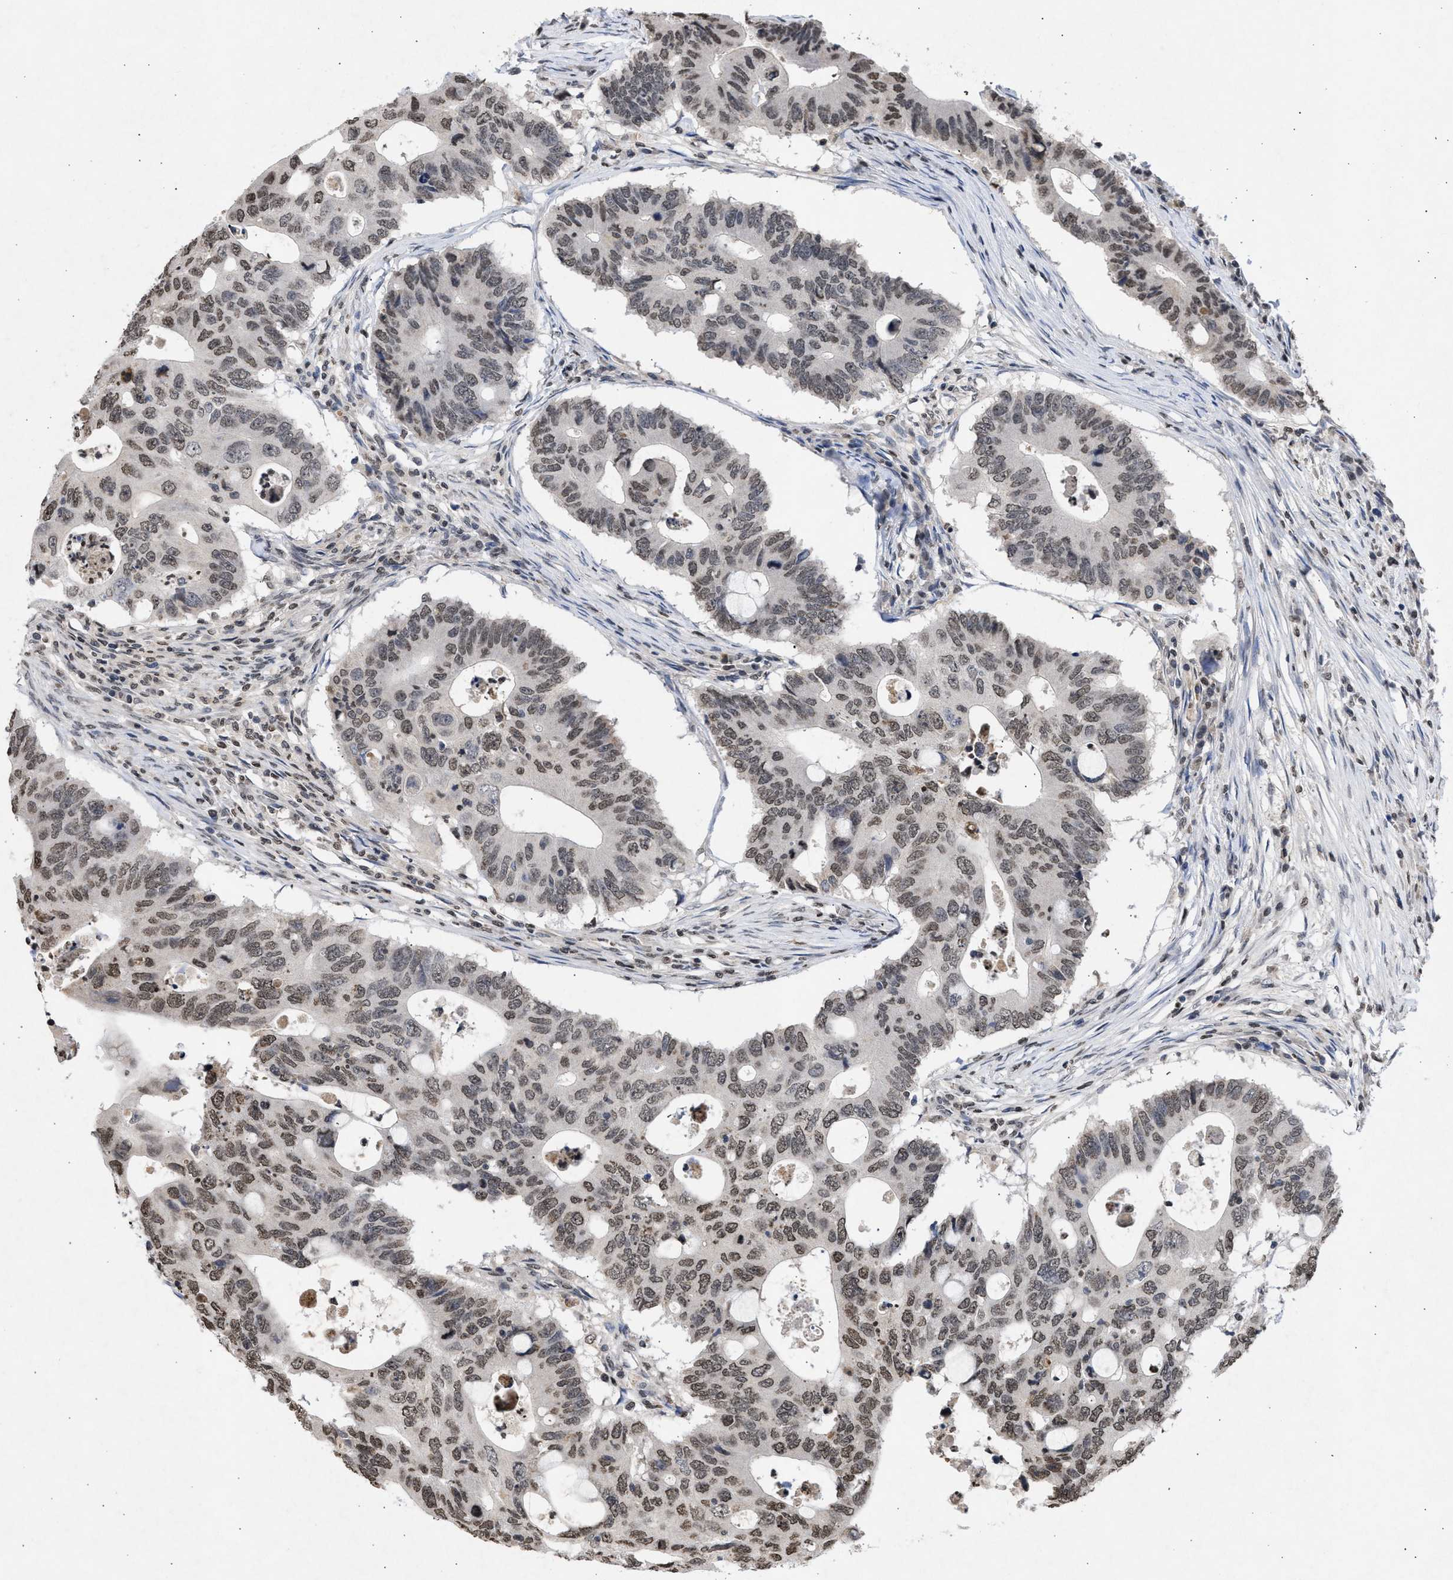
{"staining": {"intensity": "moderate", "quantity": "25%-75%", "location": "nuclear"}, "tissue": "colorectal cancer", "cell_type": "Tumor cells", "image_type": "cancer", "snomed": [{"axis": "morphology", "description": "Adenocarcinoma, NOS"}, {"axis": "topography", "description": "Colon"}], "caption": "There is medium levels of moderate nuclear staining in tumor cells of colorectal cancer (adenocarcinoma), as demonstrated by immunohistochemical staining (brown color).", "gene": "NUP35", "patient": {"sex": "male", "age": 71}}